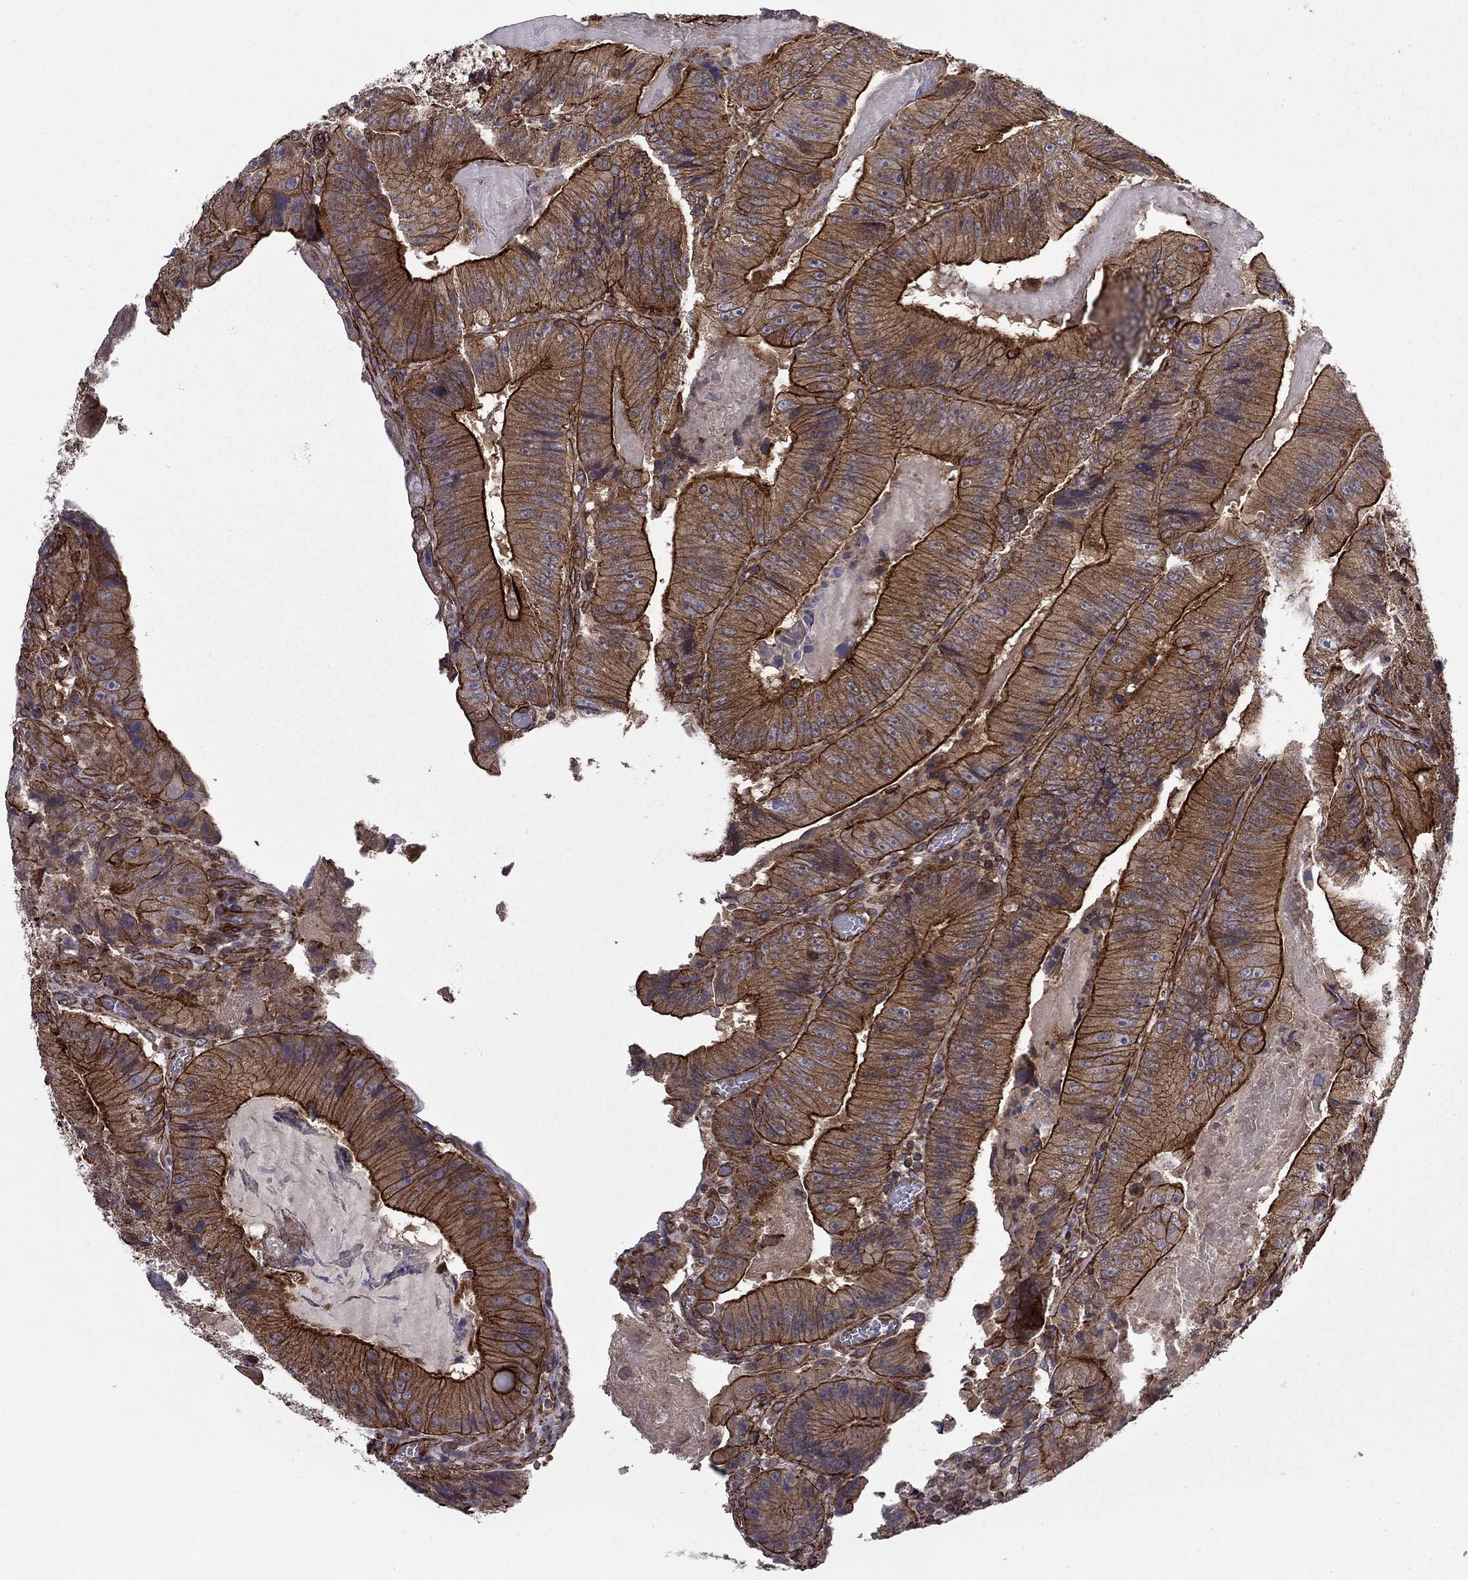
{"staining": {"intensity": "strong", "quantity": ">75%", "location": "cytoplasmic/membranous"}, "tissue": "colorectal cancer", "cell_type": "Tumor cells", "image_type": "cancer", "snomed": [{"axis": "morphology", "description": "Adenocarcinoma, NOS"}, {"axis": "topography", "description": "Colon"}], "caption": "Immunohistochemical staining of colorectal cancer (adenocarcinoma) shows high levels of strong cytoplasmic/membranous expression in approximately >75% of tumor cells.", "gene": "SHMT1", "patient": {"sex": "female", "age": 86}}